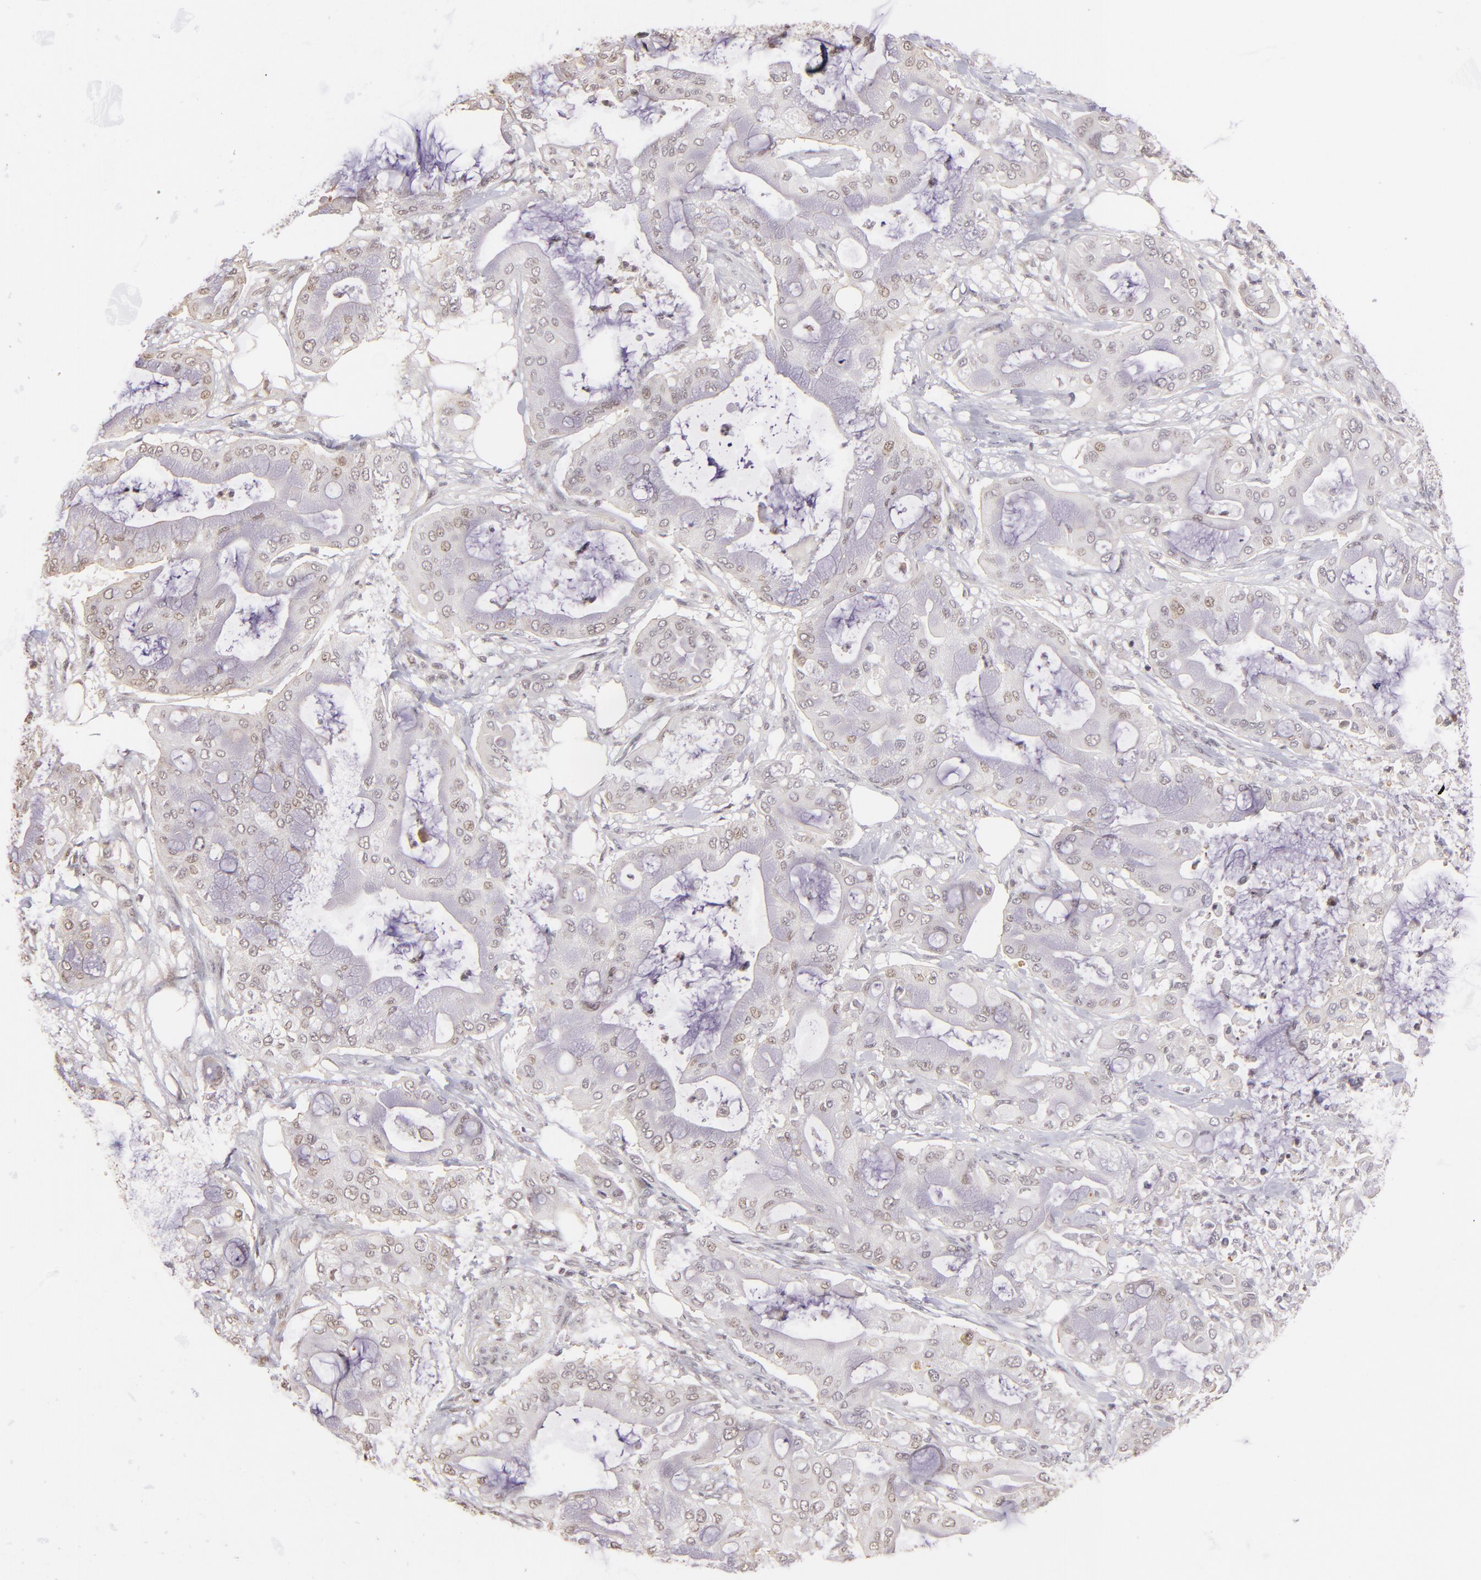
{"staining": {"intensity": "weak", "quantity": "<25%", "location": "nuclear"}, "tissue": "pancreatic cancer", "cell_type": "Tumor cells", "image_type": "cancer", "snomed": [{"axis": "morphology", "description": "Adenocarcinoma, NOS"}, {"axis": "morphology", "description": "Adenocarcinoma, metastatic, NOS"}, {"axis": "topography", "description": "Lymph node"}, {"axis": "topography", "description": "Pancreas"}, {"axis": "topography", "description": "Duodenum"}], "caption": "Tumor cells are negative for brown protein staining in pancreatic cancer (metastatic adenocarcinoma).", "gene": "RARB", "patient": {"sex": "female", "age": 64}}